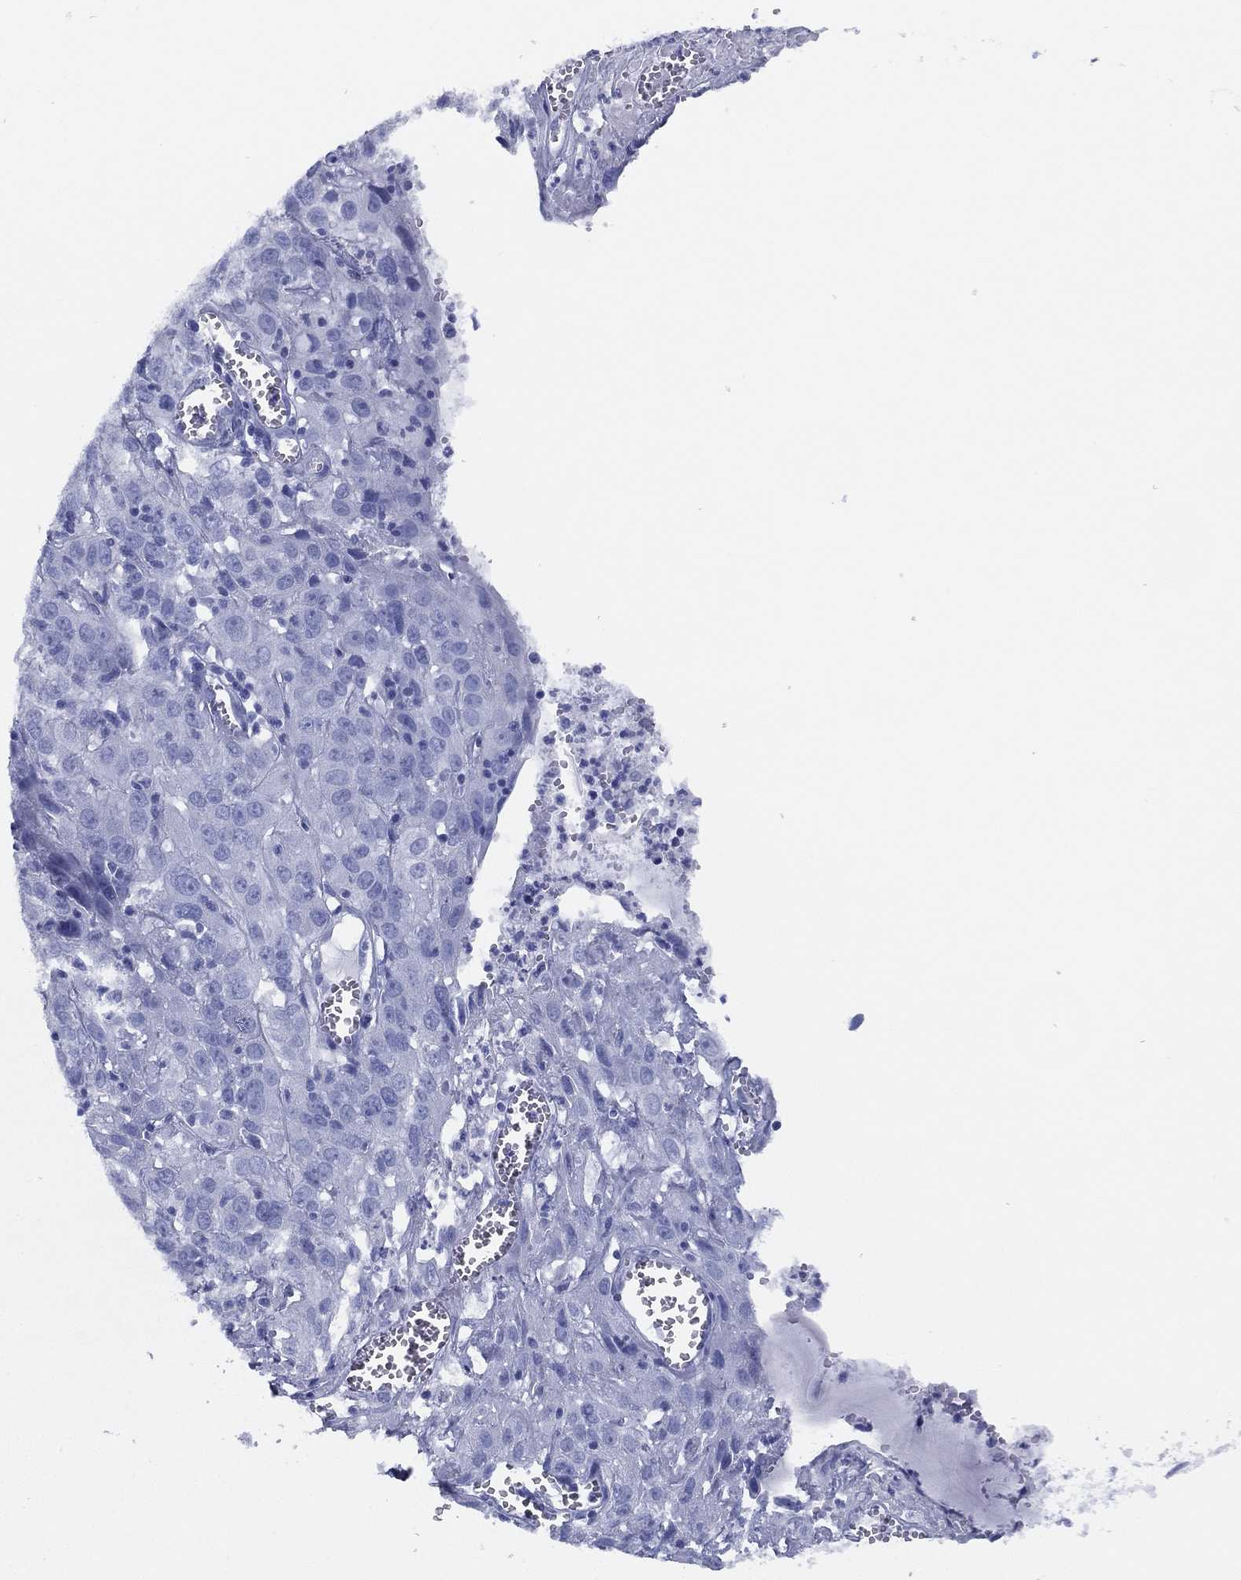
{"staining": {"intensity": "negative", "quantity": "none", "location": "none"}, "tissue": "cervical cancer", "cell_type": "Tumor cells", "image_type": "cancer", "snomed": [{"axis": "morphology", "description": "Squamous cell carcinoma, NOS"}, {"axis": "topography", "description": "Cervix"}], "caption": "Photomicrograph shows no significant protein staining in tumor cells of cervical cancer (squamous cell carcinoma).", "gene": "TMEM252", "patient": {"sex": "female", "age": 32}}